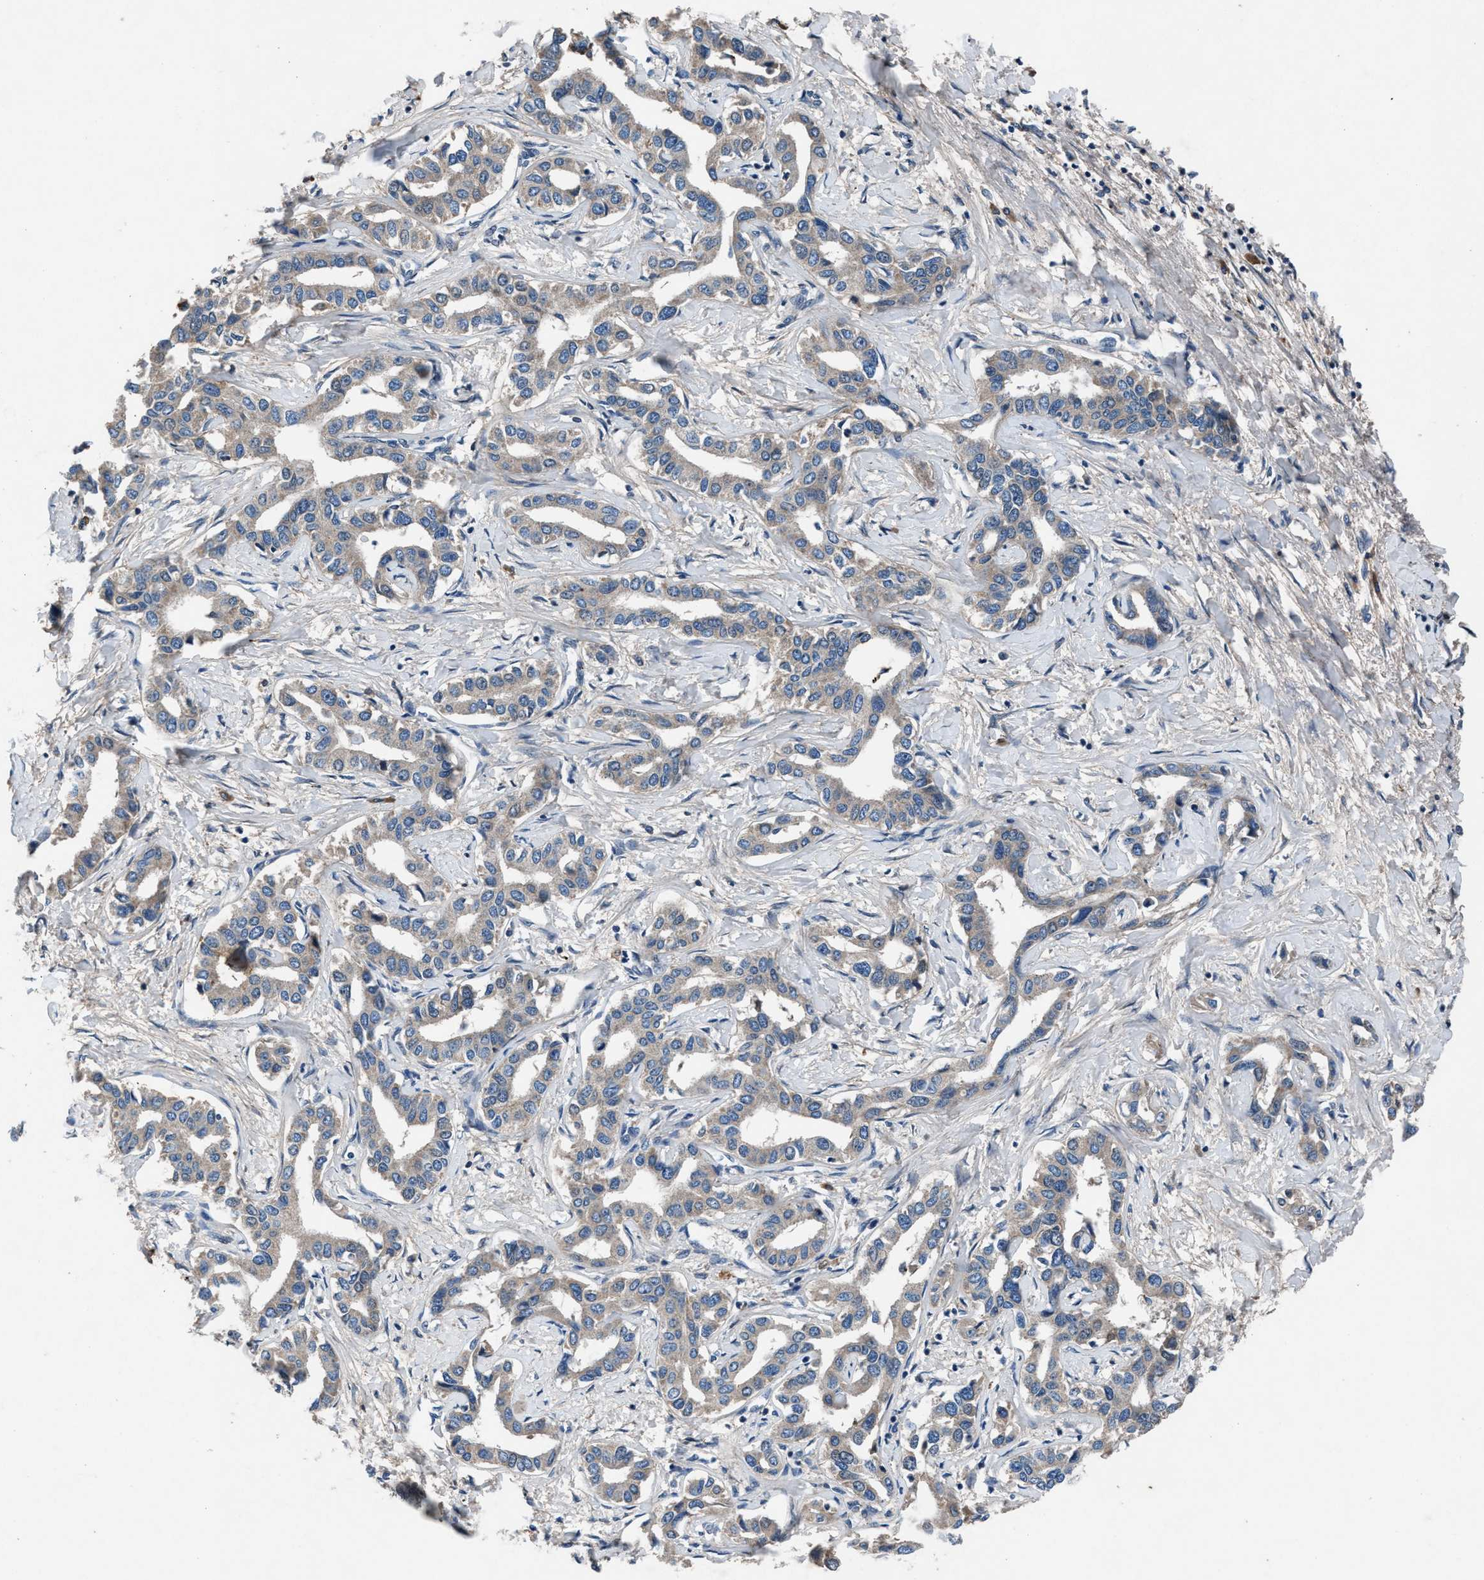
{"staining": {"intensity": "weak", "quantity": "<25%", "location": "cytoplasmic/membranous"}, "tissue": "liver cancer", "cell_type": "Tumor cells", "image_type": "cancer", "snomed": [{"axis": "morphology", "description": "Cholangiocarcinoma"}, {"axis": "topography", "description": "Liver"}], "caption": "Protein analysis of liver cholangiocarcinoma exhibits no significant staining in tumor cells. (Stains: DAB immunohistochemistry (IHC) with hematoxylin counter stain, Microscopy: brightfield microscopy at high magnification).", "gene": "PRXL2C", "patient": {"sex": "male", "age": 59}}